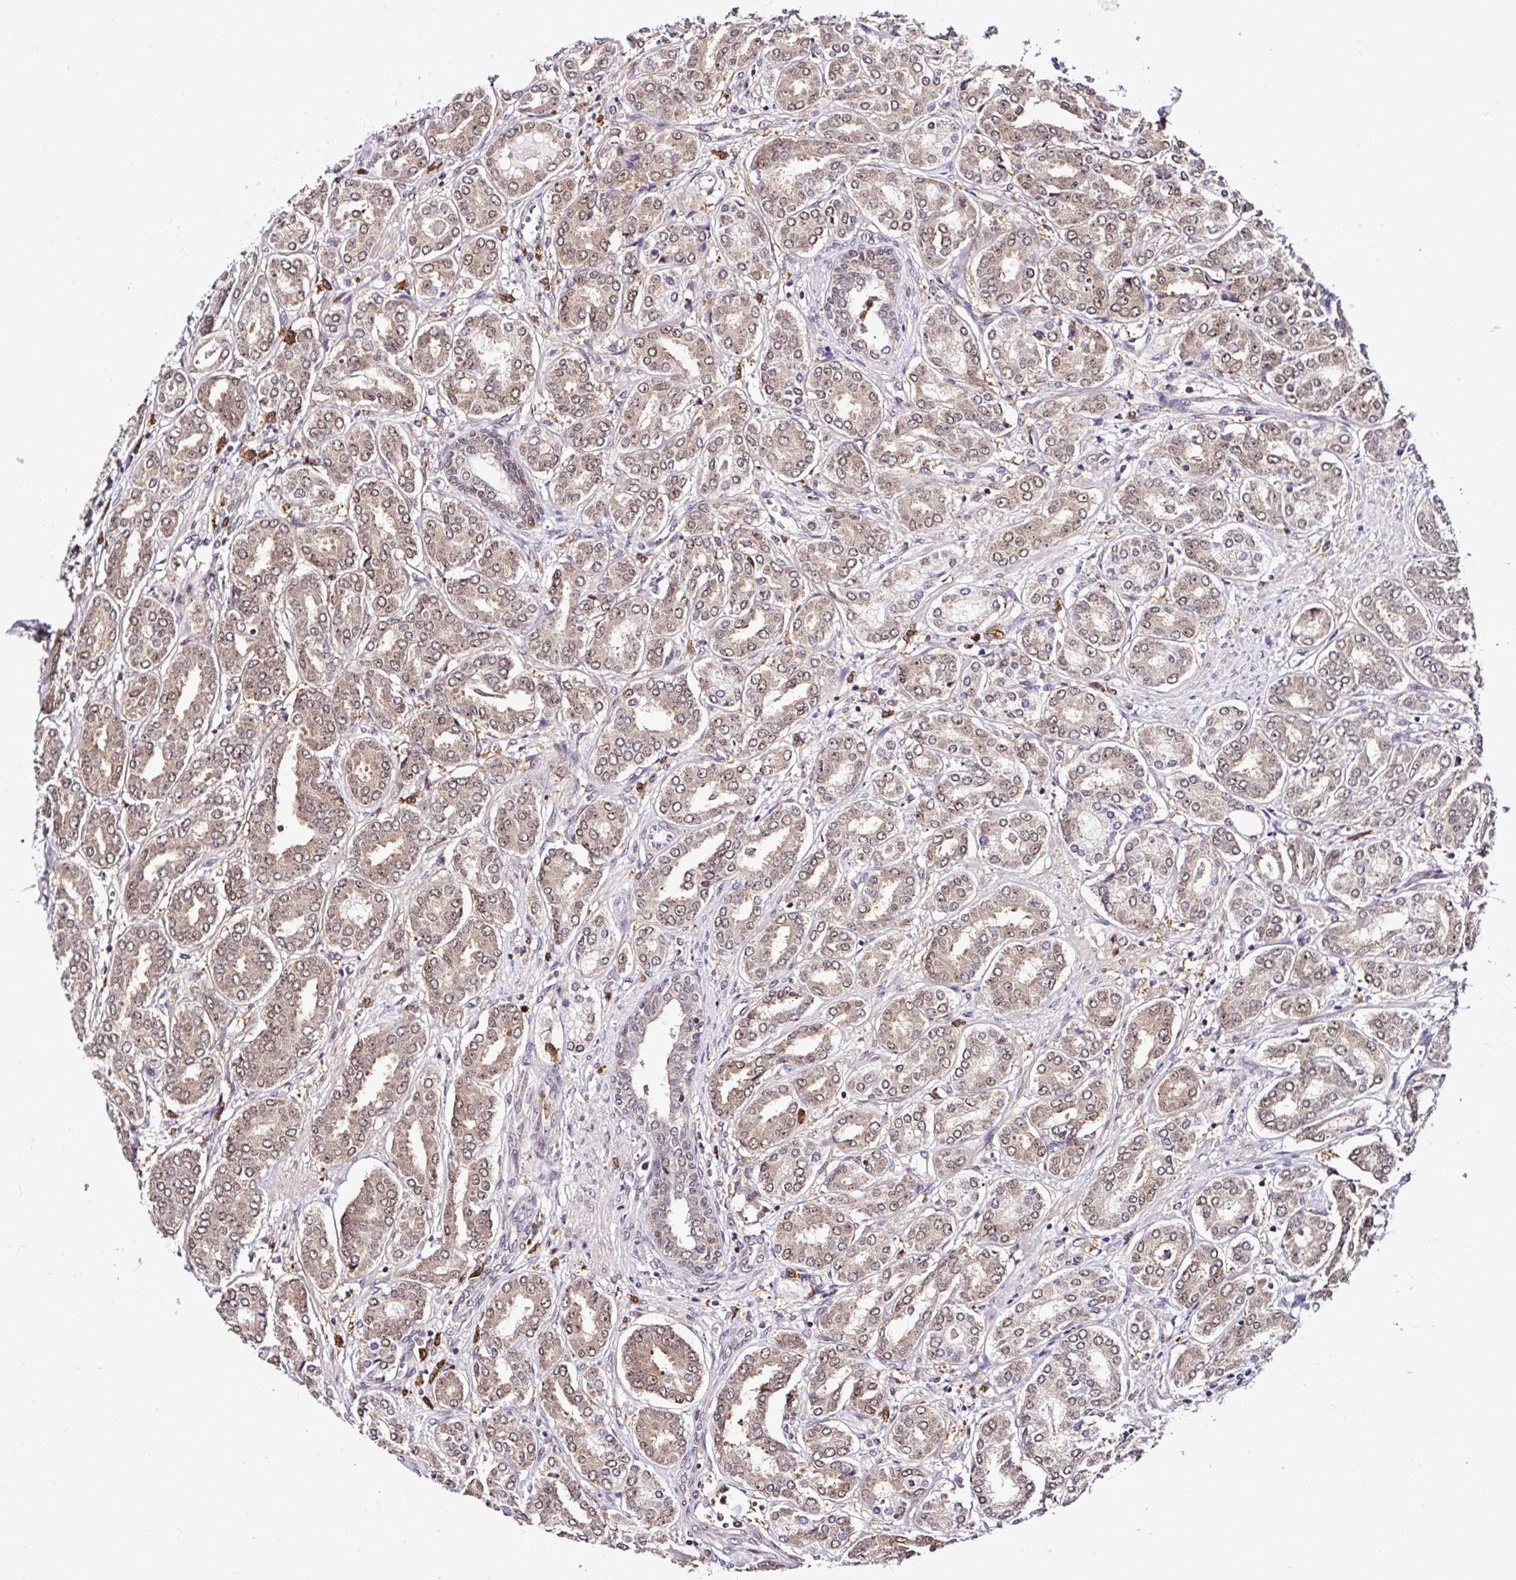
{"staining": {"intensity": "moderate", "quantity": ">75%", "location": "cytoplasmic/membranous,nuclear"}, "tissue": "prostate cancer", "cell_type": "Tumor cells", "image_type": "cancer", "snomed": [{"axis": "morphology", "description": "Adenocarcinoma, High grade"}, {"axis": "topography", "description": "Prostate"}], "caption": "Prostate high-grade adenocarcinoma tissue exhibits moderate cytoplasmic/membranous and nuclear positivity in approximately >75% of tumor cells (DAB = brown stain, brightfield microscopy at high magnification).", "gene": "PIN4", "patient": {"sex": "male", "age": 72}}